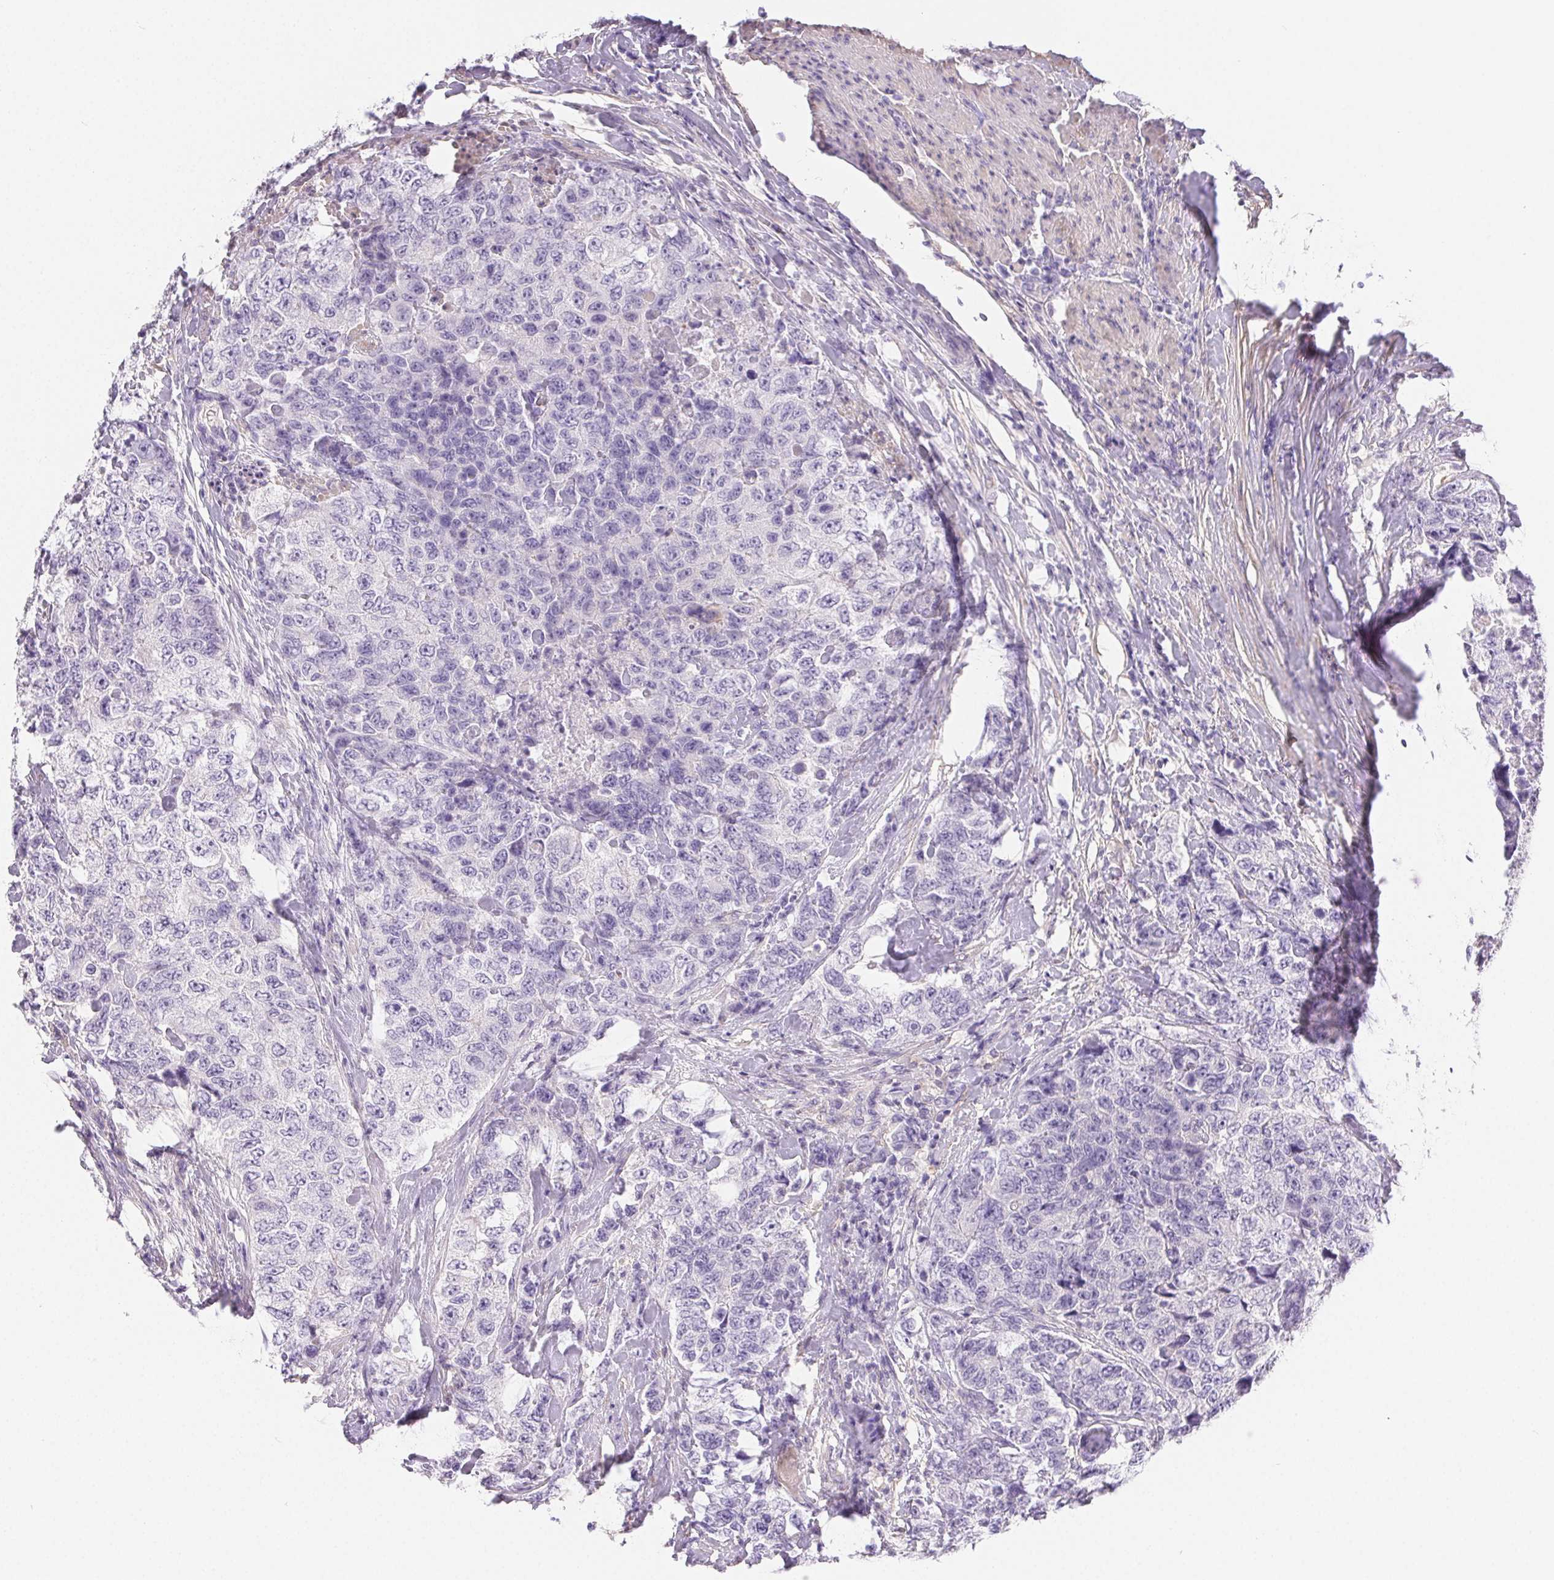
{"staining": {"intensity": "negative", "quantity": "none", "location": "none"}, "tissue": "urothelial cancer", "cell_type": "Tumor cells", "image_type": "cancer", "snomed": [{"axis": "morphology", "description": "Urothelial carcinoma, High grade"}, {"axis": "topography", "description": "Urinary bladder"}], "caption": "A high-resolution photomicrograph shows immunohistochemistry staining of high-grade urothelial carcinoma, which demonstrates no significant expression in tumor cells.", "gene": "PNLIP", "patient": {"sex": "female", "age": 78}}